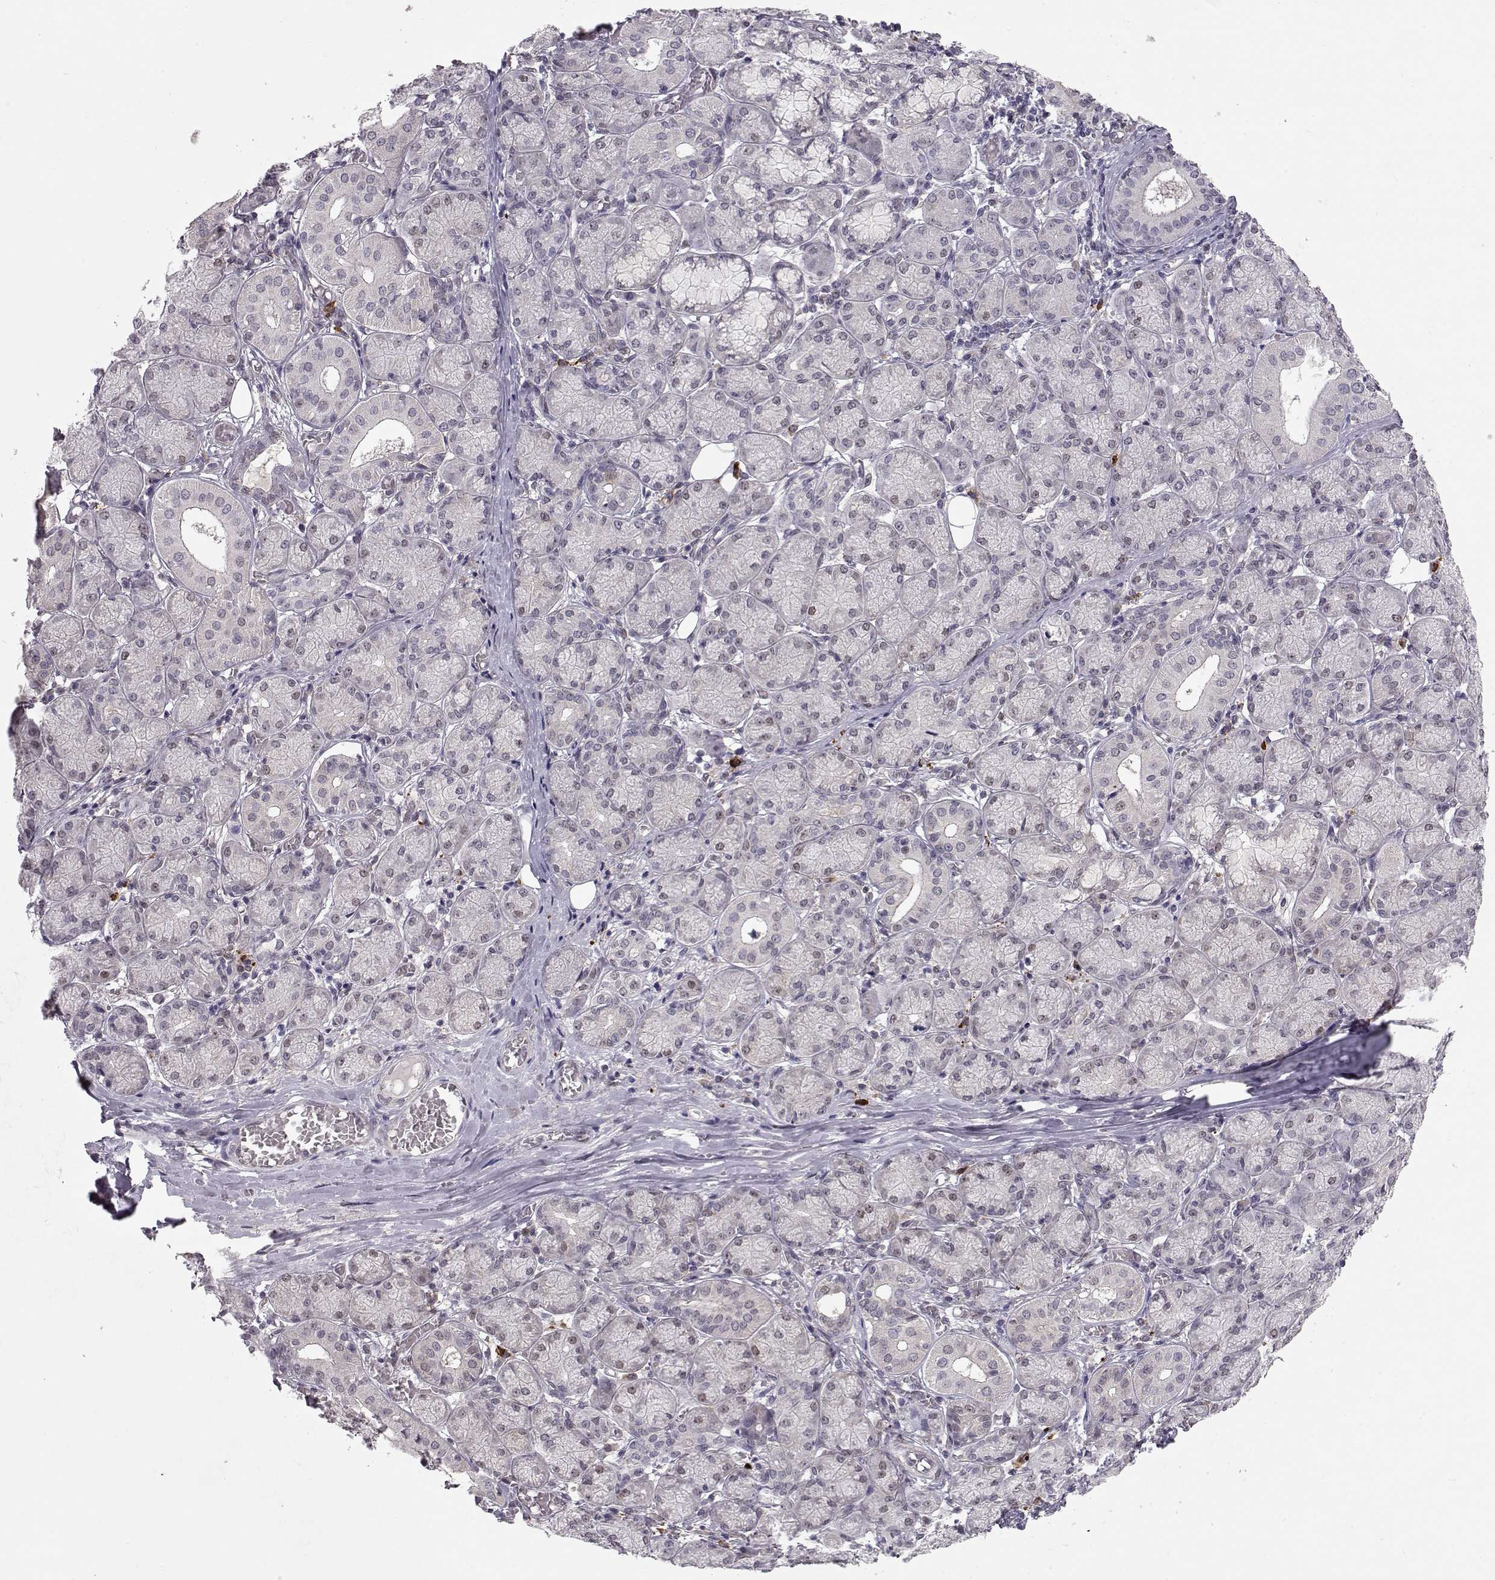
{"staining": {"intensity": "moderate", "quantity": "<25%", "location": "cytoplasmic/membranous,nuclear"}, "tissue": "salivary gland", "cell_type": "Glandular cells", "image_type": "normal", "snomed": [{"axis": "morphology", "description": "Normal tissue, NOS"}, {"axis": "topography", "description": "Salivary gland"}, {"axis": "topography", "description": "Peripheral nerve tissue"}], "caption": "Immunohistochemistry (DAB (3,3'-diaminobenzidine)) staining of unremarkable human salivary gland displays moderate cytoplasmic/membranous,nuclear protein staining in approximately <25% of glandular cells. (Stains: DAB (3,3'-diaminobenzidine) in brown, nuclei in blue, Microscopy: brightfield microscopy at high magnification).", "gene": "CDK4", "patient": {"sex": "female", "age": 24}}